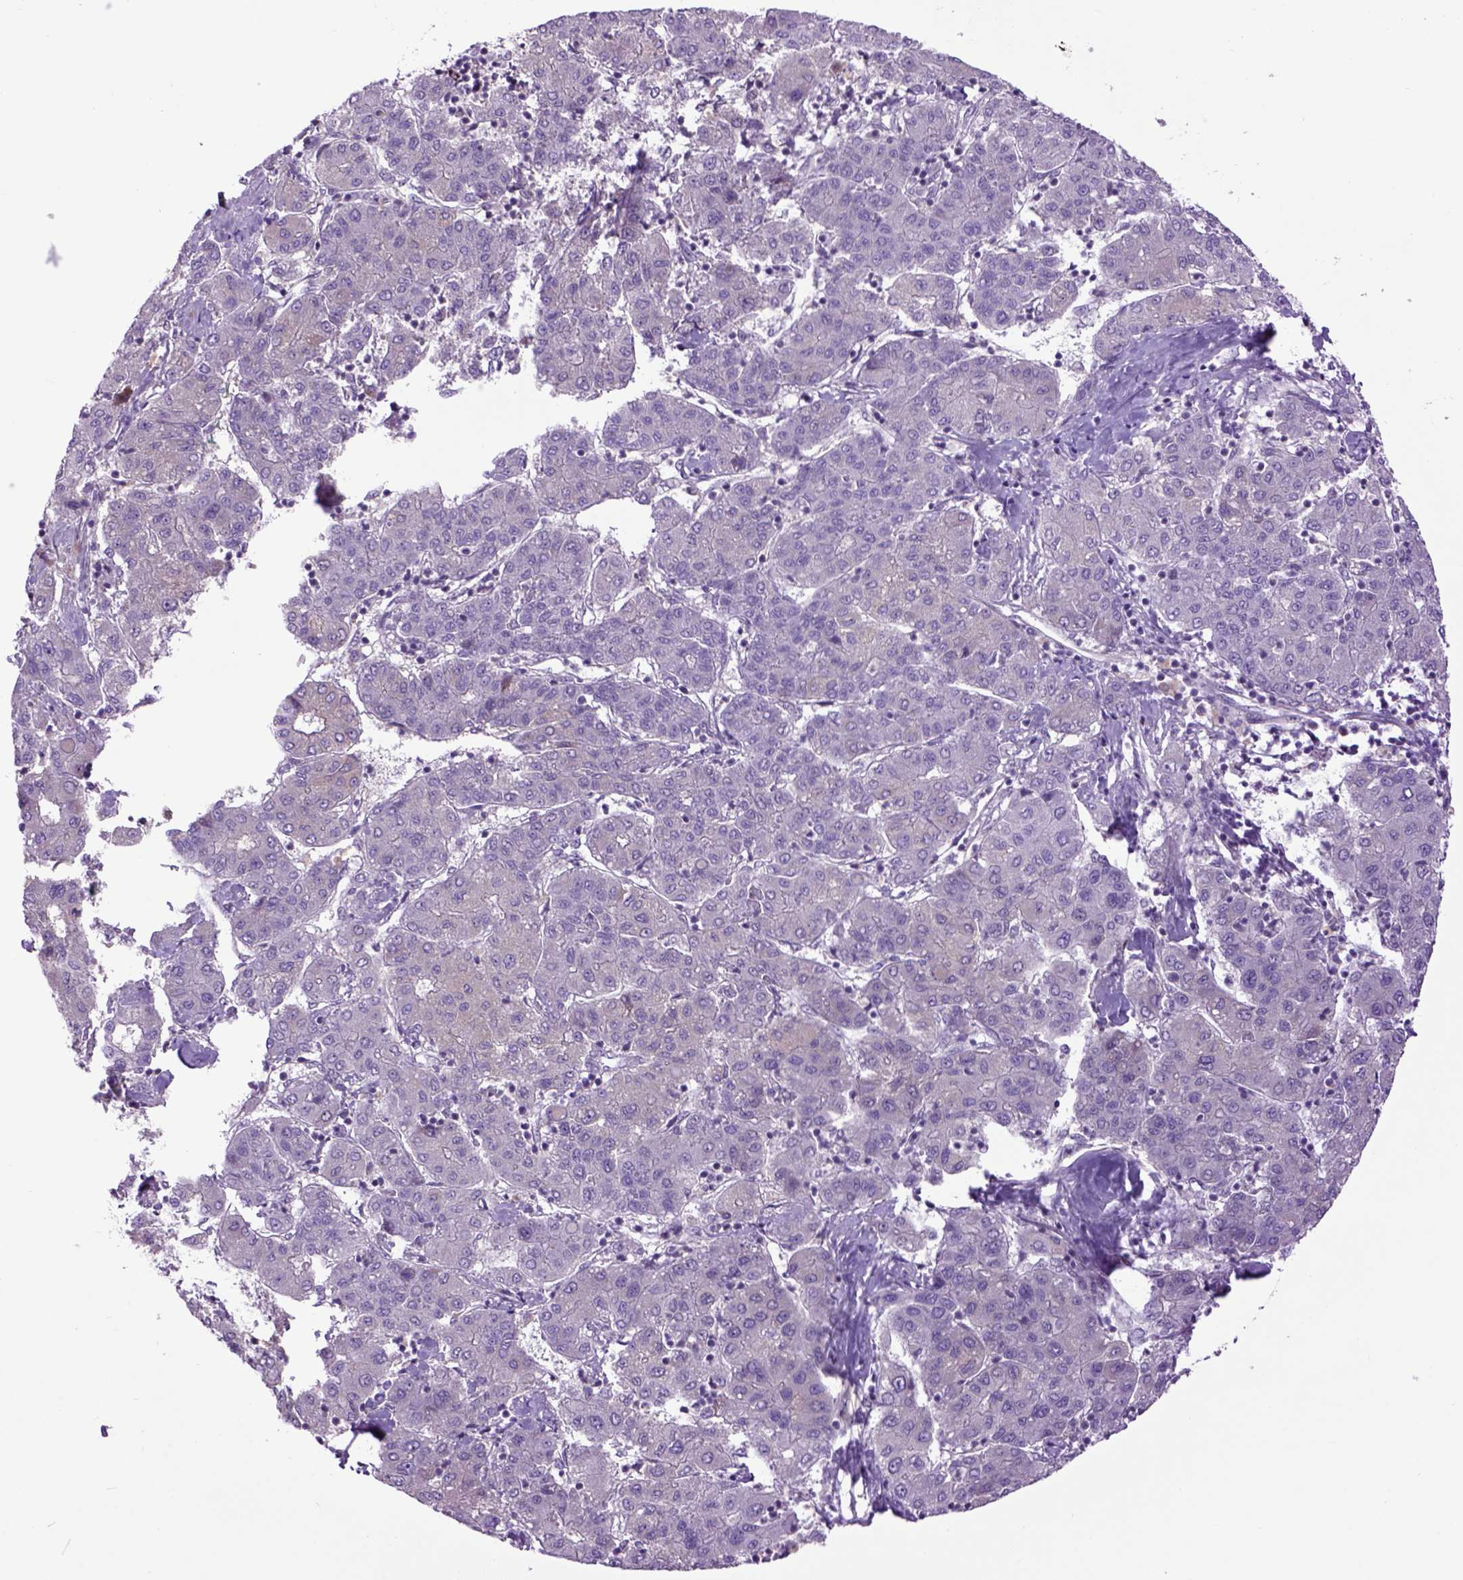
{"staining": {"intensity": "negative", "quantity": "none", "location": "none"}, "tissue": "liver cancer", "cell_type": "Tumor cells", "image_type": "cancer", "snomed": [{"axis": "morphology", "description": "Carcinoma, Hepatocellular, NOS"}, {"axis": "topography", "description": "Liver"}], "caption": "Photomicrograph shows no protein expression in tumor cells of hepatocellular carcinoma (liver) tissue.", "gene": "EMILIN3", "patient": {"sex": "male", "age": 65}}